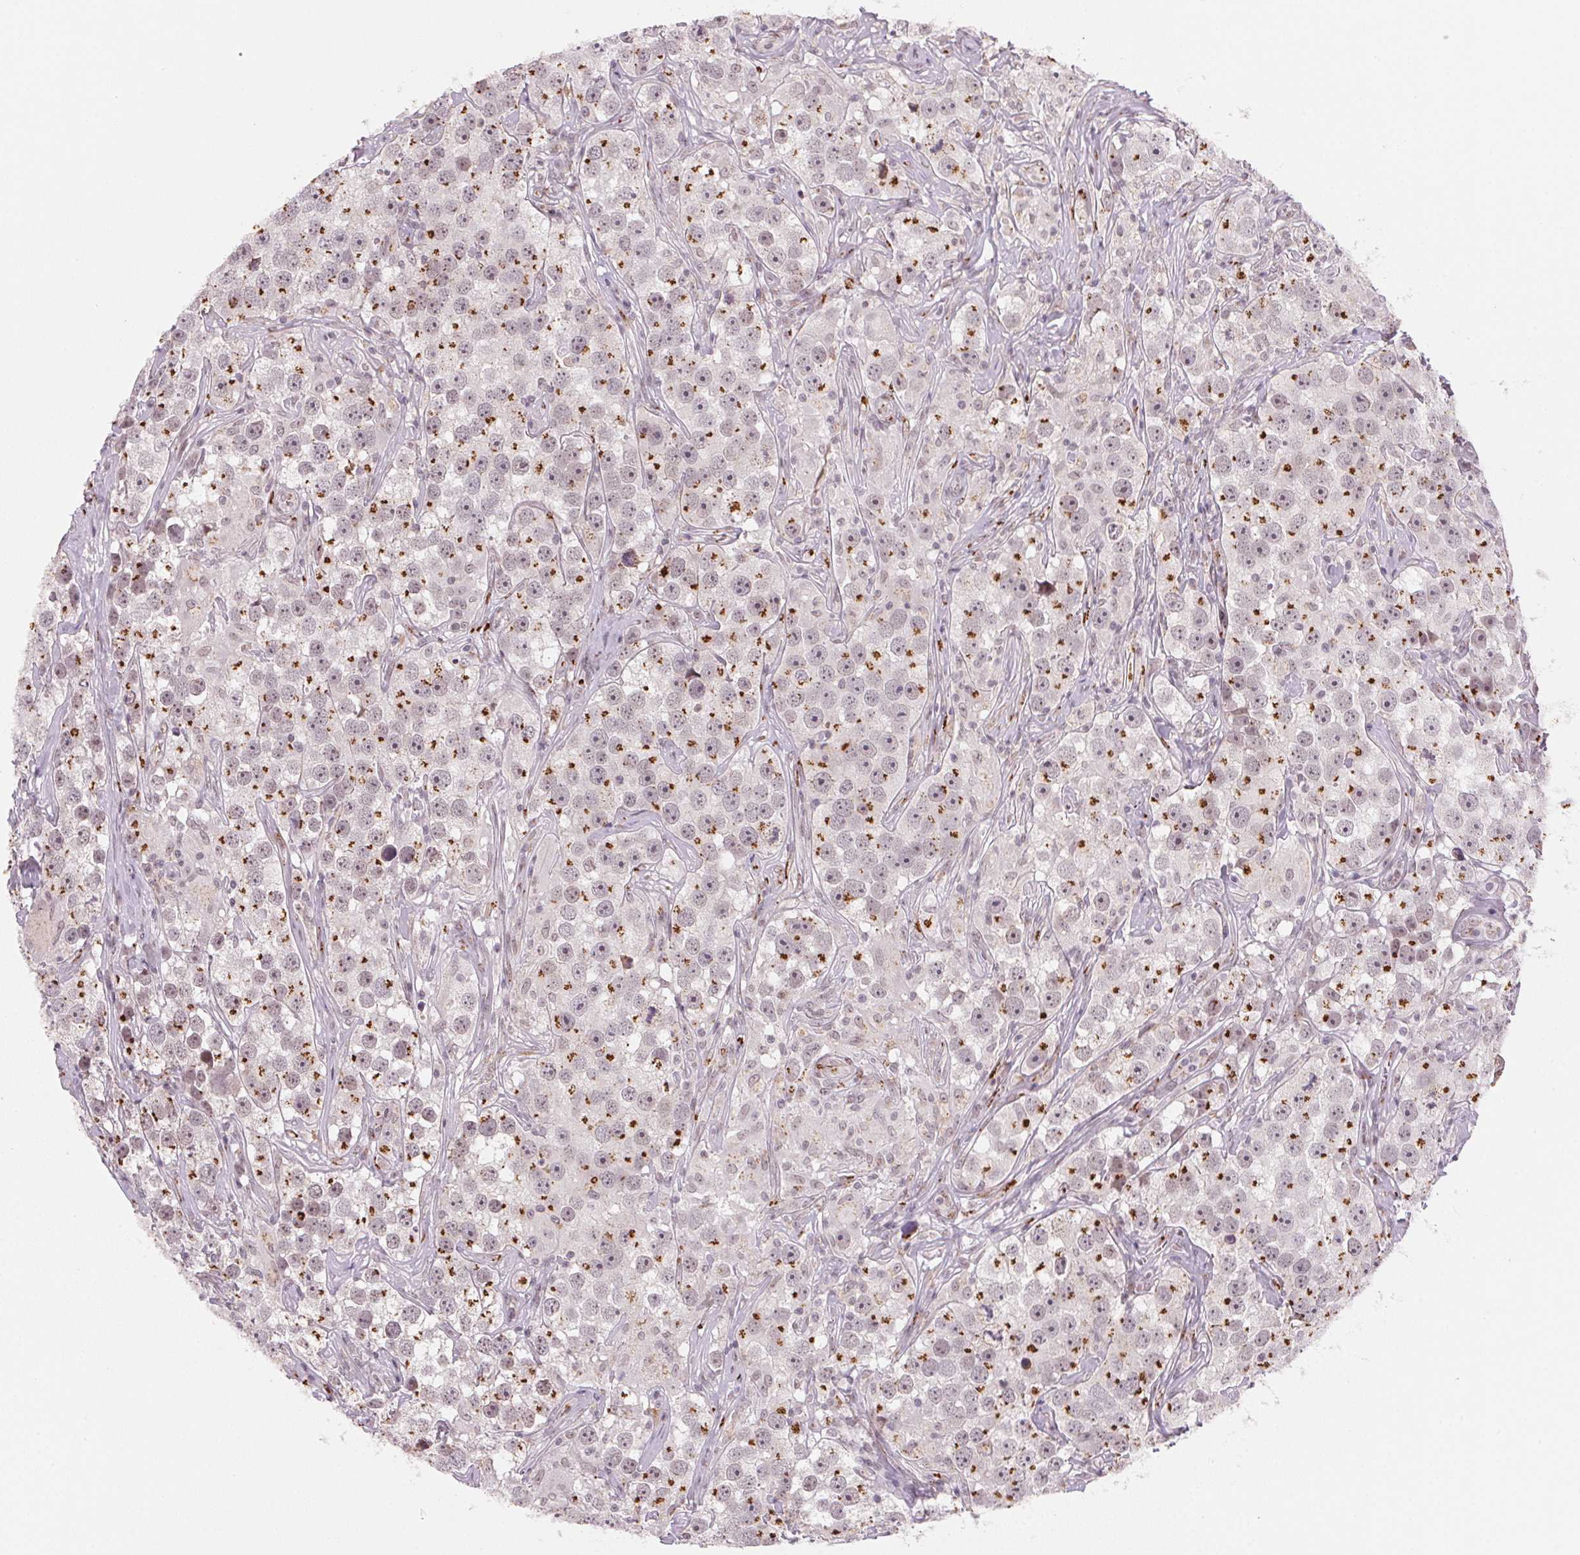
{"staining": {"intensity": "strong", "quantity": "25%-75%", "location": "cytoplasmic/membranous"}, "tissue": "testis cancer", "cell_type": "Tumor cells", "image_type": "cancer", "snomed": [{"axis": "morphology", "description": "Seminoma, NOS"}, {"axis": "topography", "description": "Testis"}], "caption": "An IHC micrograph of neoplastic tissue is shown. Protein staining in brown highlights strong cytoplasmic/membranous positivity in testis cancer (seminoma) within tumor cells.", "gene": "RAB22A", "patient": {"sex": "male", "age": 49}}